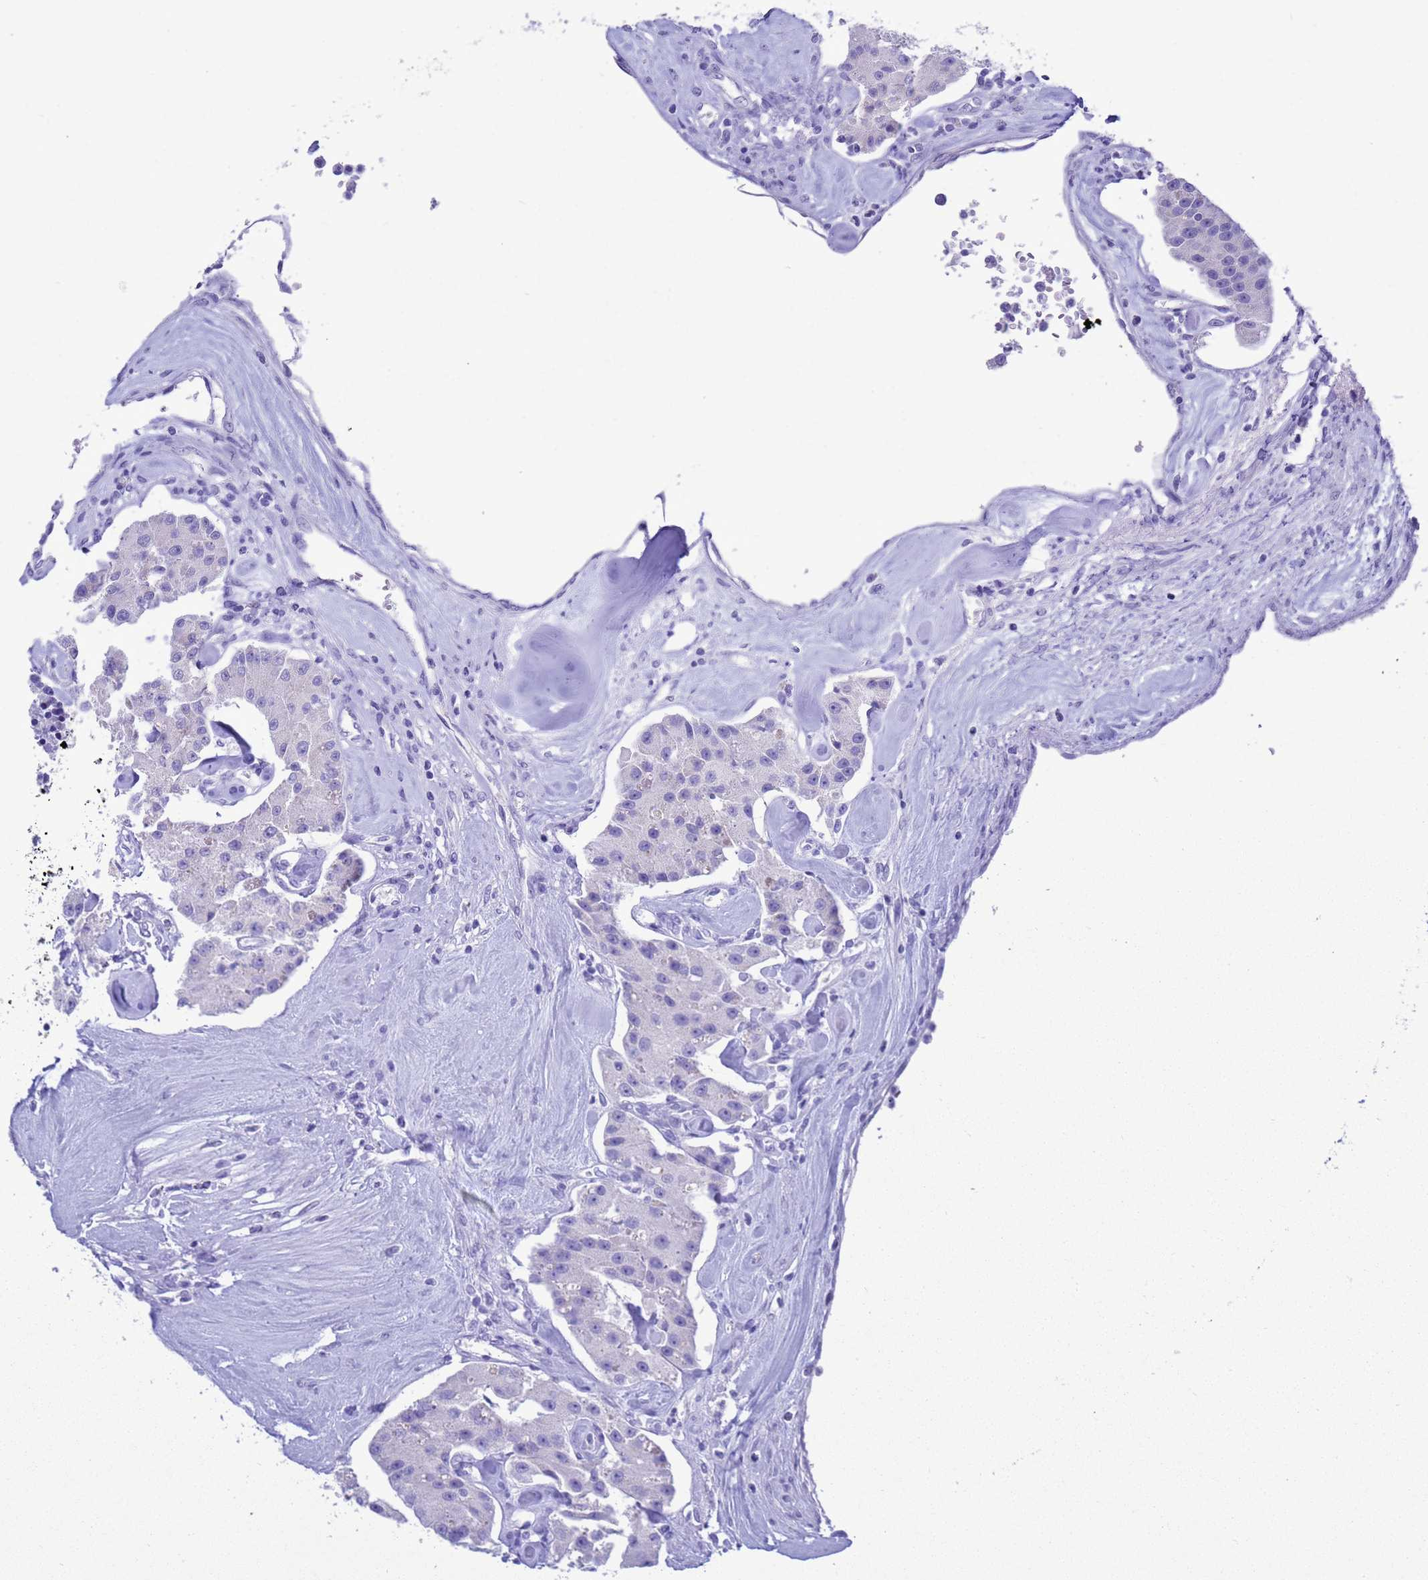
{"staining": {"intensity": "negative", "quantity": "none", "location": "none"}, "tissue": "carcinoid", "cell_type": "Tumor cells", "image_type": "cancer", "snomed": [{"axis": "morphology", "description": "Carcinoid, malignant, NOS"}, {"axis": "topography", "description": "Pancreas"}], "caption": "IHC photomicrograph of neoplastic tissue: malignant carcinoid stained with DAB (3,3'-diaminobenzidine) exhibits no significant protein positivity in tumor cells.", "gene": "GSTM1", "patient": {"sex": "male", "age": 41}}